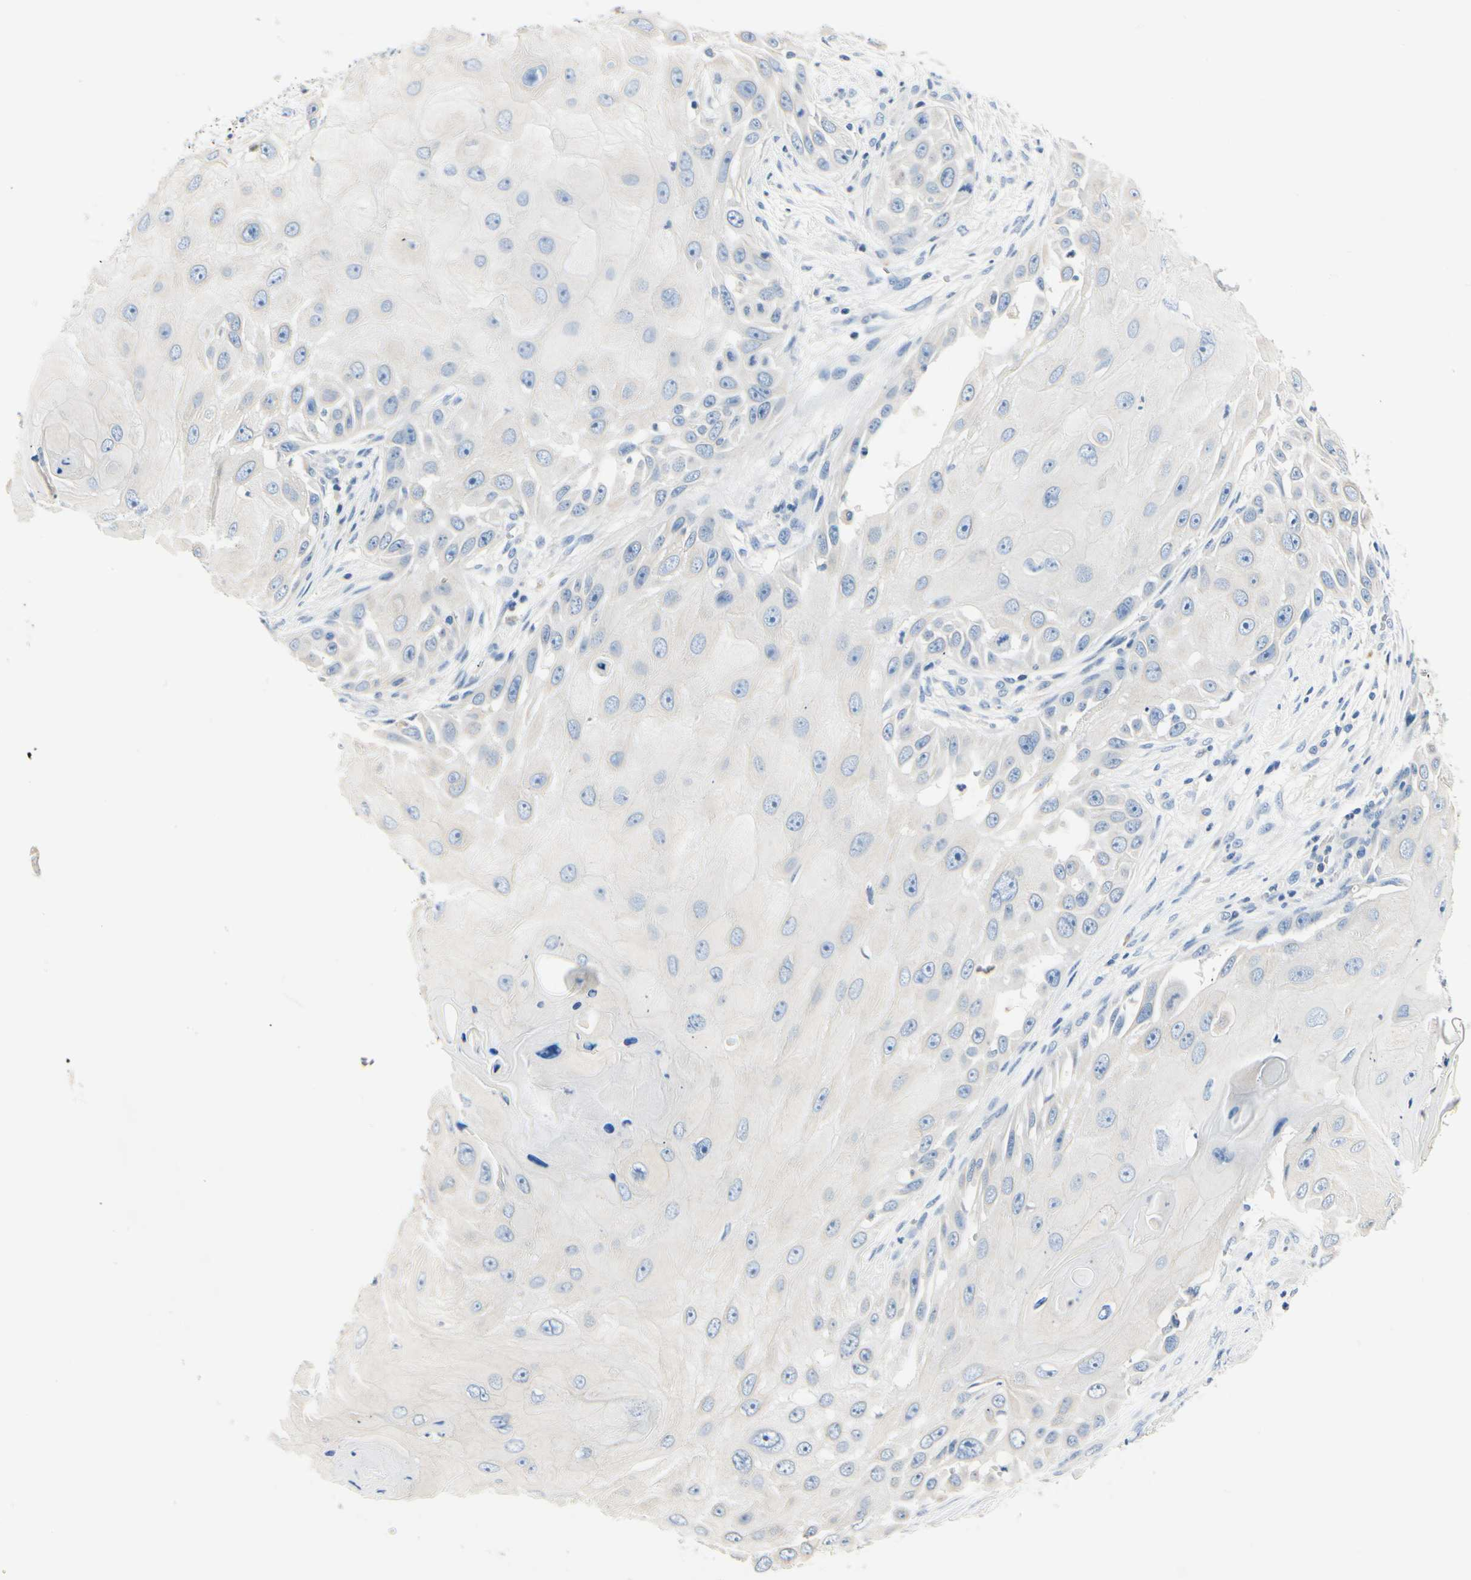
{"staining": {"intensity": "negative", "quantity": "none", "location": "none"}, "tissue": "skin cancer", "cell_type": "Tumor cells", "image_type": "cancer", "snomed": [{"axis": "morphology", "description": "Squamous cell carcinoma, NOS"}, {"axis": "topography", "description": "Skin"}], "caption": "Immunohistochemistry of skin cancer shows no positivity in tumor cells.", "gene": "TGFBR3", "patient": {"sex": "female", "age": 44}}